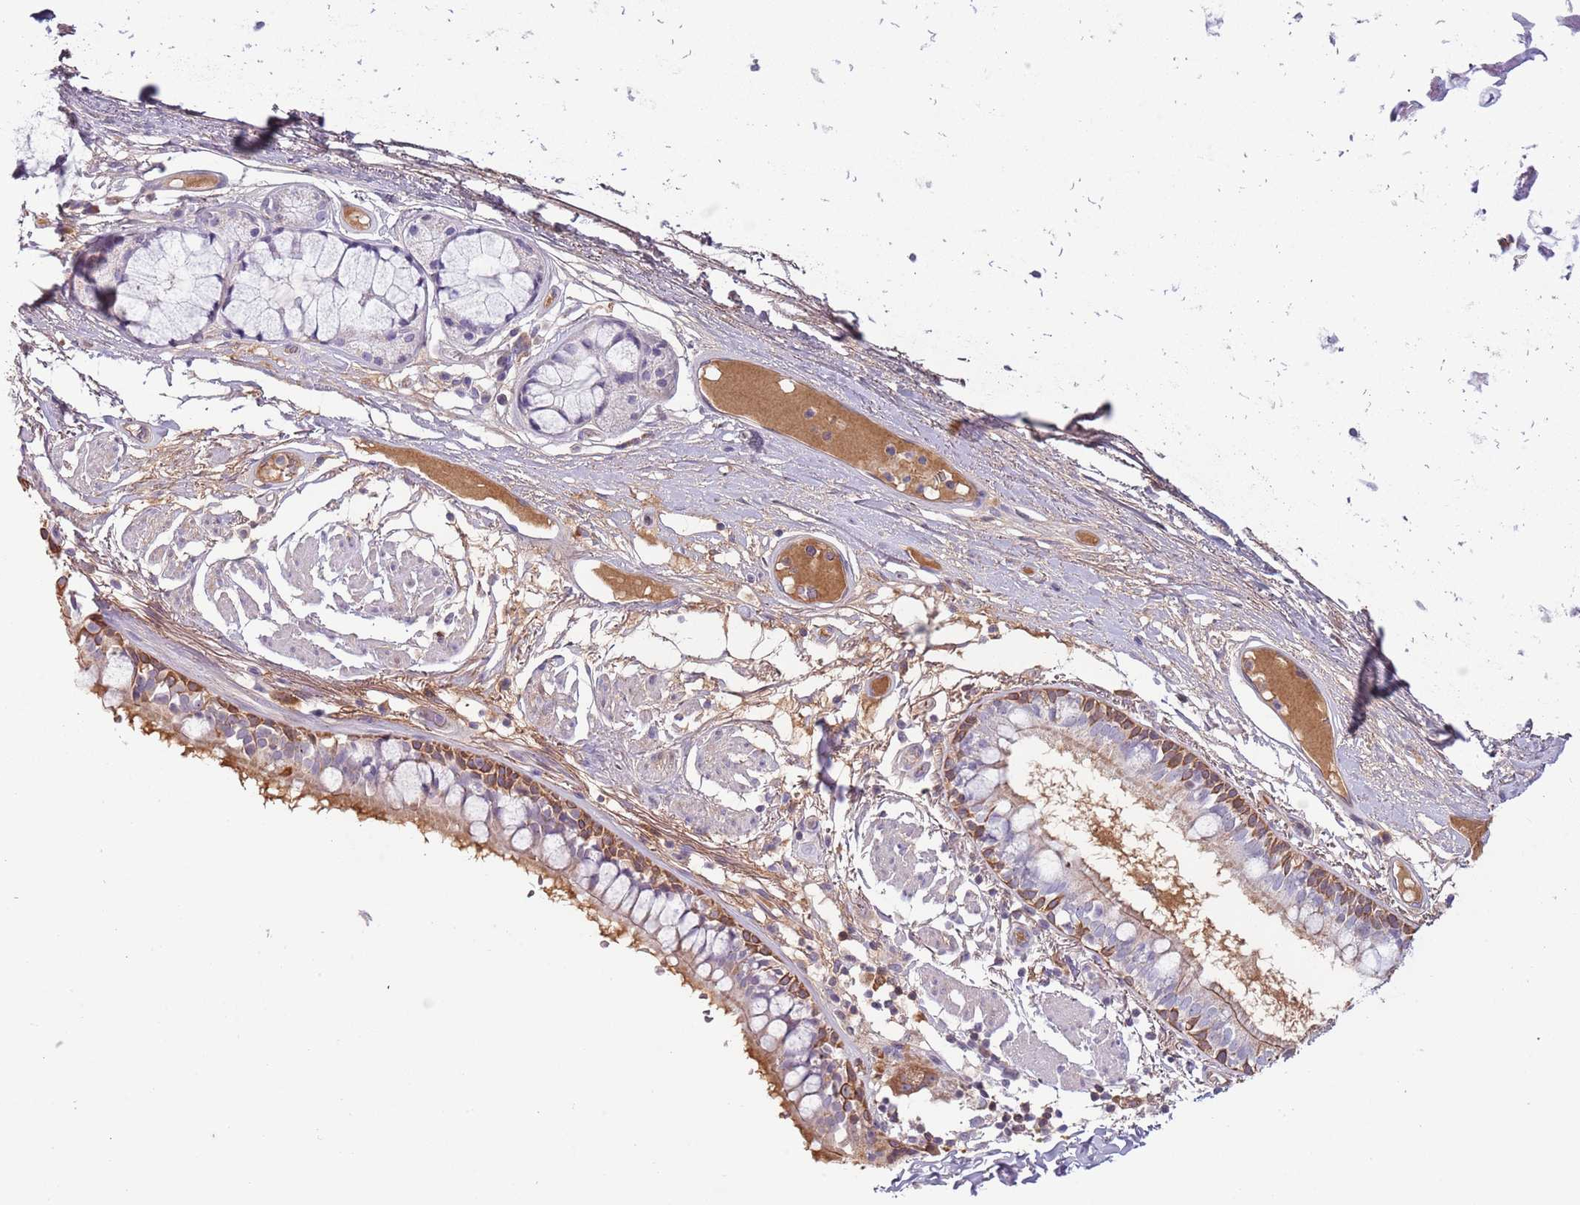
{"staining": {"intensity": "moderate", "quantity": "25%-75%", "location": "cytoplasmic/membranous"}, "tissue": "bronchus", "cell_type": "Respiratory epithelial cells", "image_type": "normal", "snomed": [{"axis": "morphology", "description": "Normal tissue, NOS"}, {"axis": "topography", "description": "Bronchus"}], "caption": "Immunohistochemistry (IHC) of unremarkable human bronchus shows medium levels of moderate cytoplasmic/membranous positivity in approximately 25%-75% of respiratory epithelial cells.", "gene": "SYS1", "patient": {"sex": "male", "age": 70}}